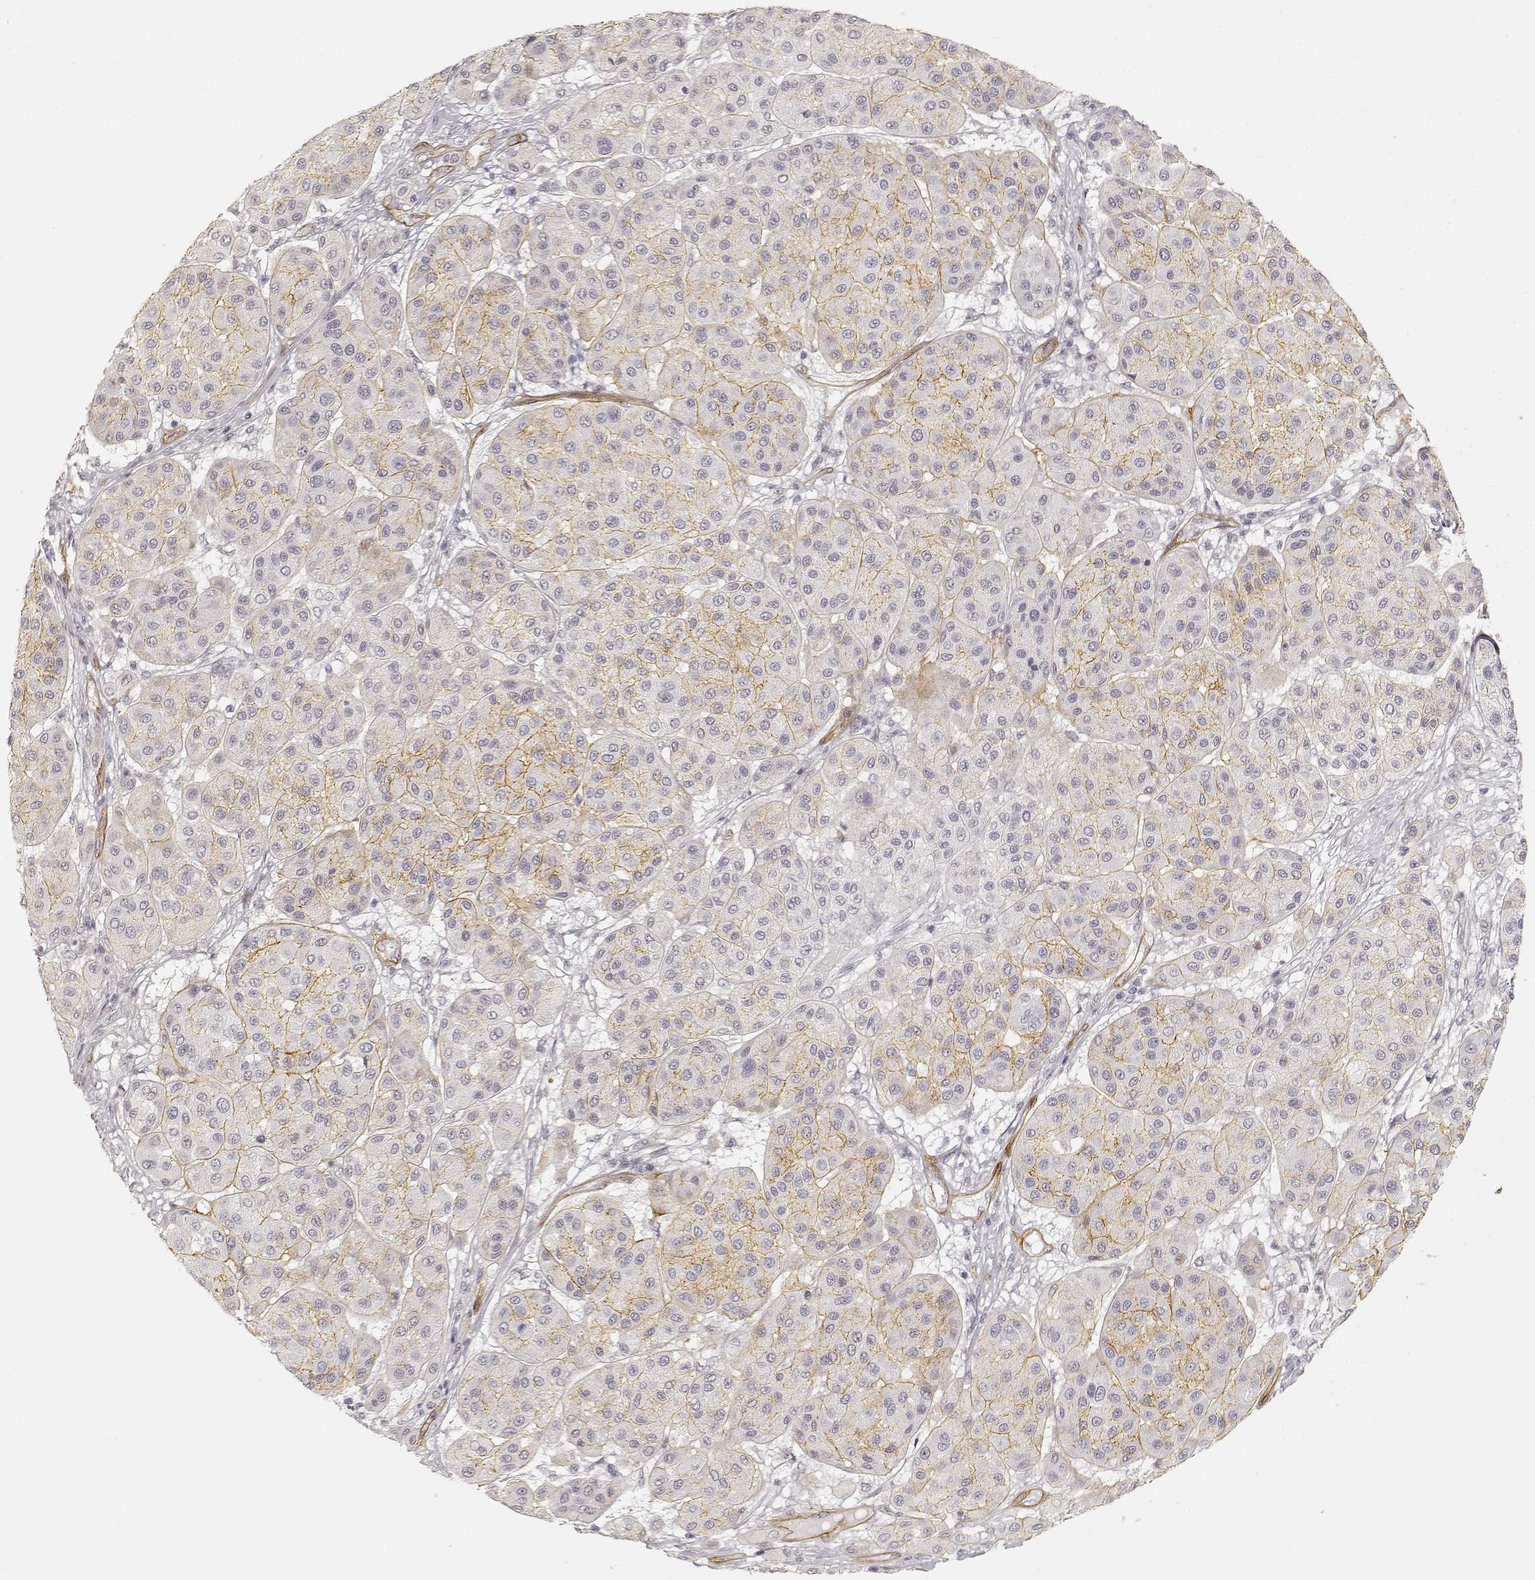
{"staining": {"intensity": "moderate", "quantity": "25%-75%", "location": "cytoplasmic/membranous"}, "tissue": "melanoma", "cell_type": "Tumor cells", "image_type": "cancer", "snomed": [{"axis": "morphology", "description": "Malignant melanoma, Metastatic site"}, {"axis": "topography", "description": "Smooth muscle"}], "caption": "Protein analysis of melanoma tissue displays moderate cytoplasmic/membranous positivity in approximately 25%-75% of tumor cells.", "gene": "LAMA4", "patient": {"sex": "male", "age": 41}}